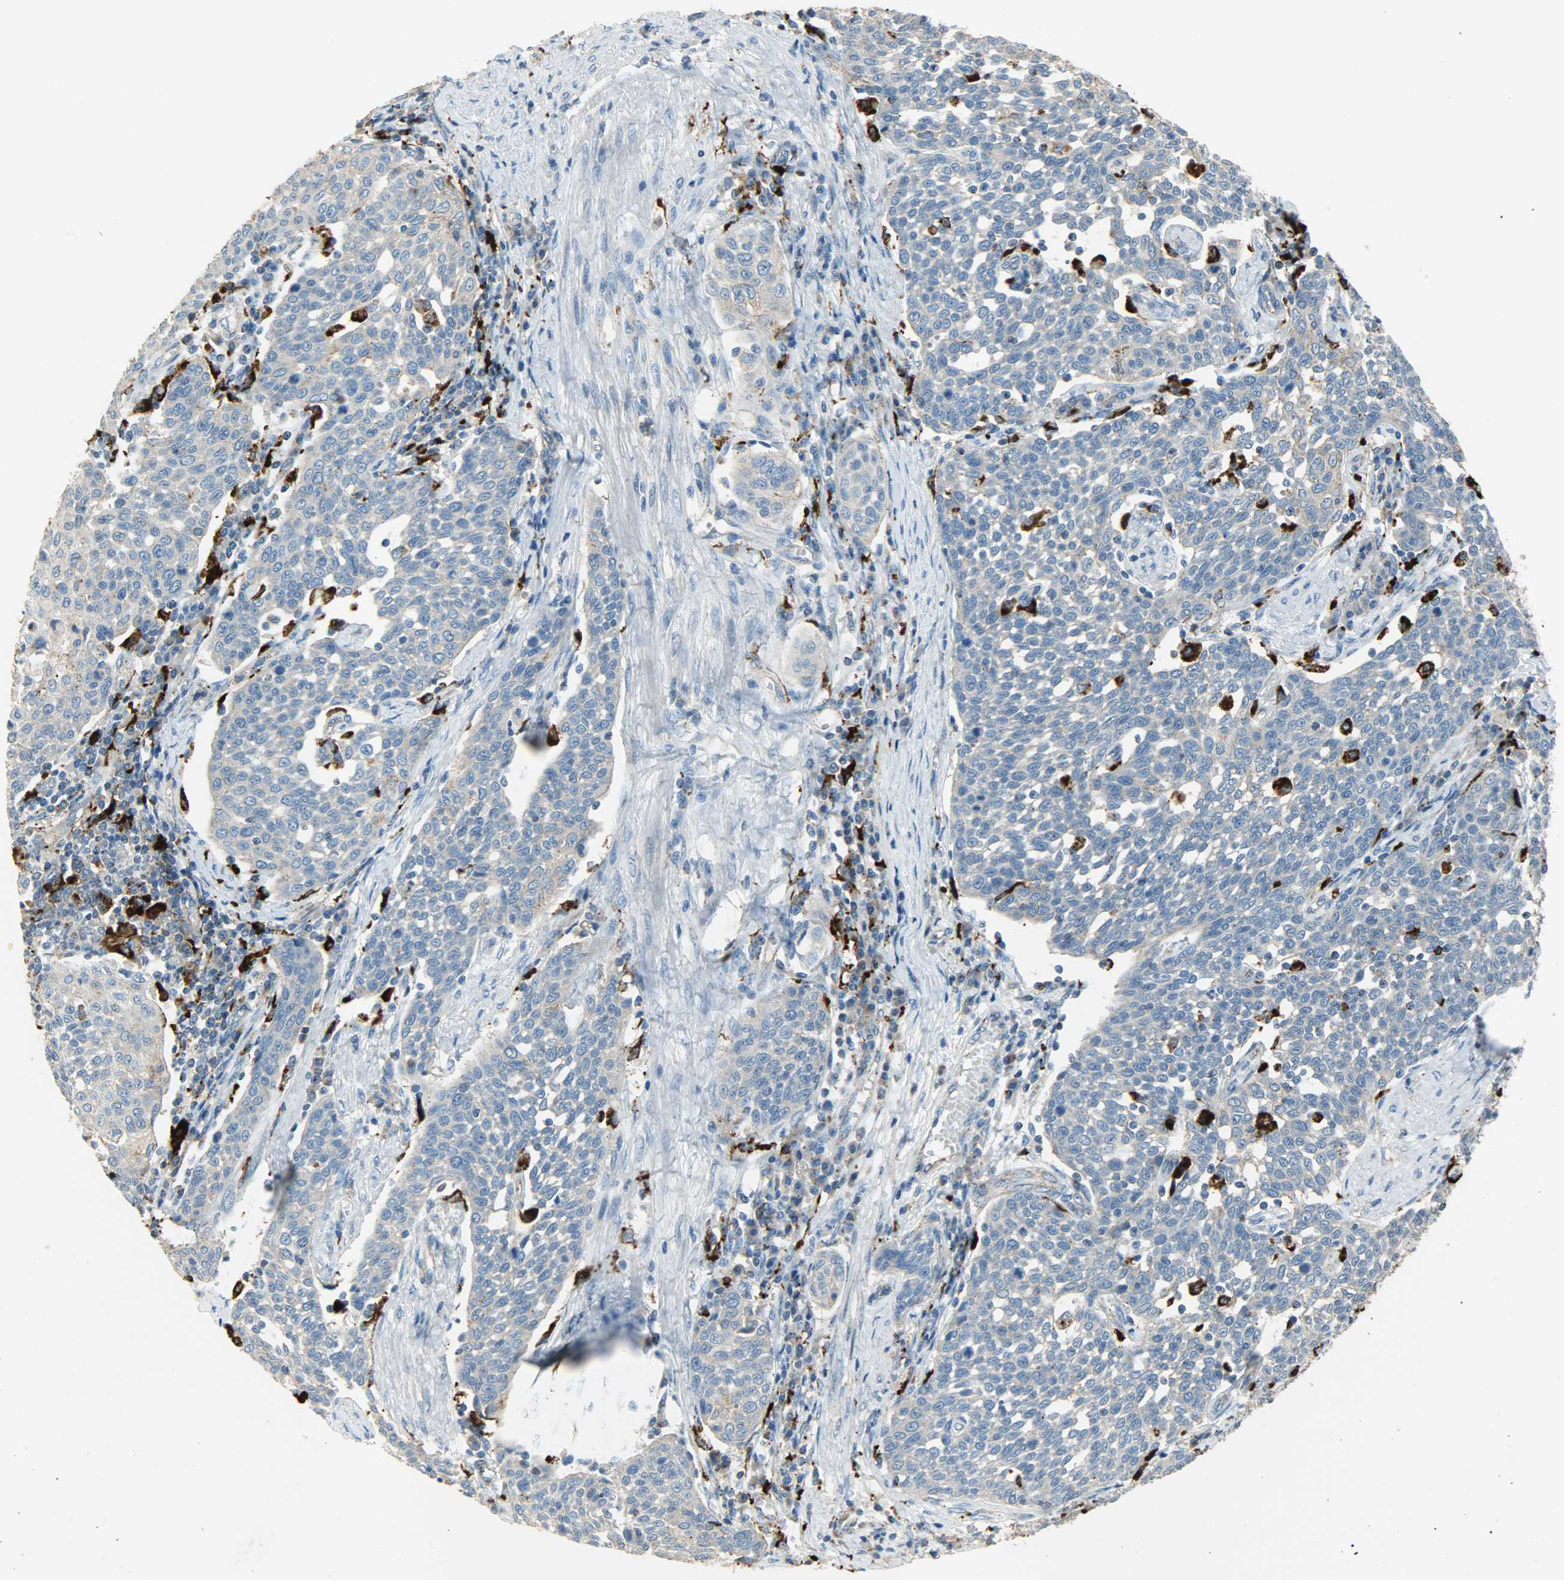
{"staining": {"intensity": "weak", "quantity": "25%-75%", "location": "cytoplasmic/membranous"}, "tissue": "cervical cancer", "cell_type": "Tumor cells", "image_type": "cancer", "snomed": [{"axis": "morphology", "description": "Squamous cell carcinoma, NOS"}, {"axis": "topography", "description": "Cervix"}], "caption": "IHC of squamous cell carcinoma (cervical) shows low levels of weak cytoplasmic/membranous staining in approximately 25%-75% of tumor cells.", "gene": "ASAH1", "patient": {"sex": "female", "age": 34}}